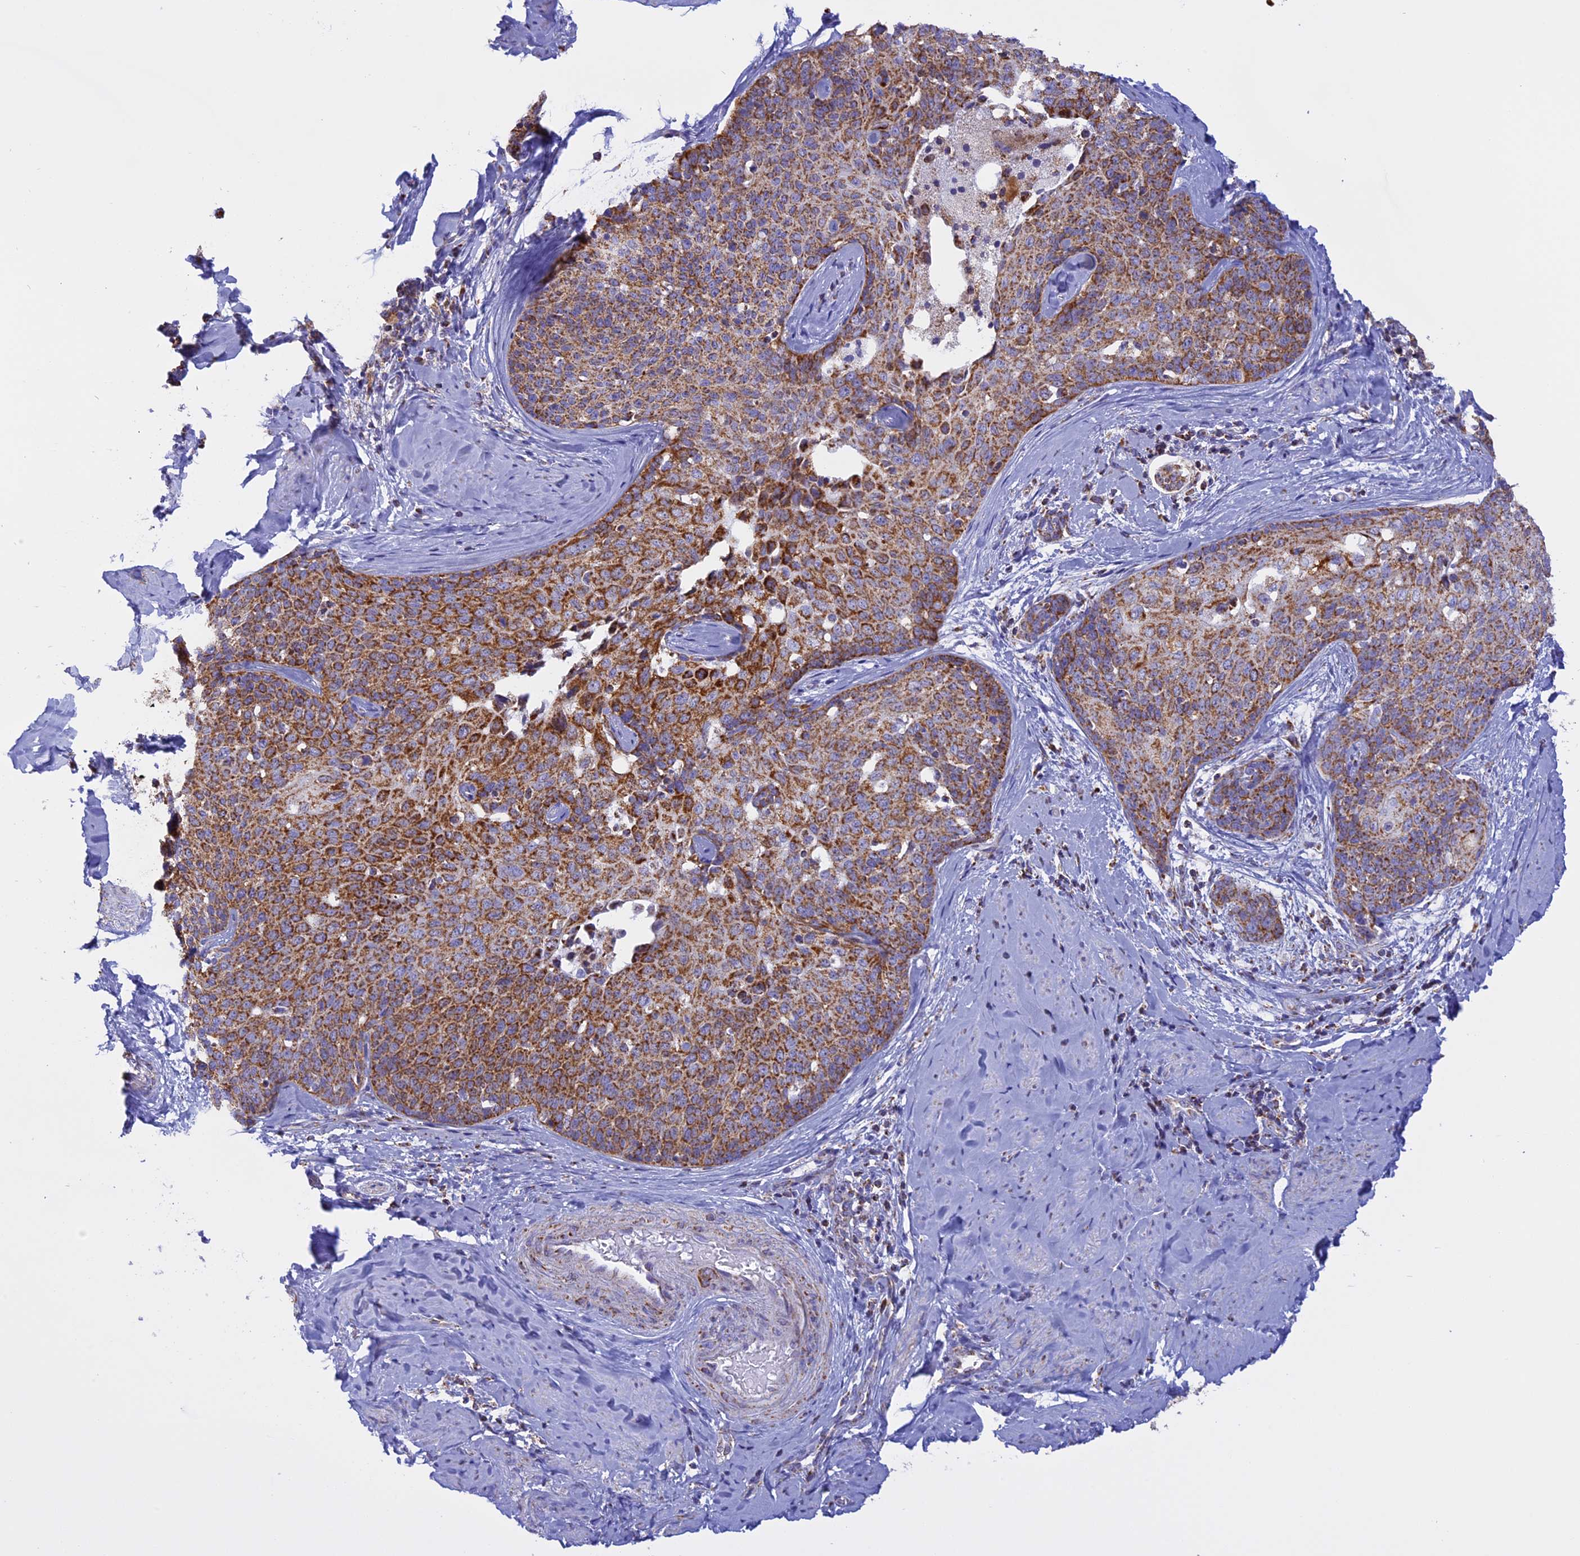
{"staining": {"intensity": "moderate", "quantity": ">75%", "location": "cytoplasmic/membranous"}, "tissue": "cervical cancer", "cell_type": "Tumor cells", "image_type": "cancer", "snomed": [{"axis": "morphology", "description": "Squamous cell carcinoma, NOS"}, {"axis": "topography", "description": "Cervix"}], "caption": "A brown stain labels moderate cytoplasmic/membranous positivity of a protein in human cervical cancer (squamous cell carcinoma) tumor cells. (Brightfield microscopy of DAB IHC at high magnification).", "gene": "KCNG1", "patient": {"sex": "female", "age": 50}}